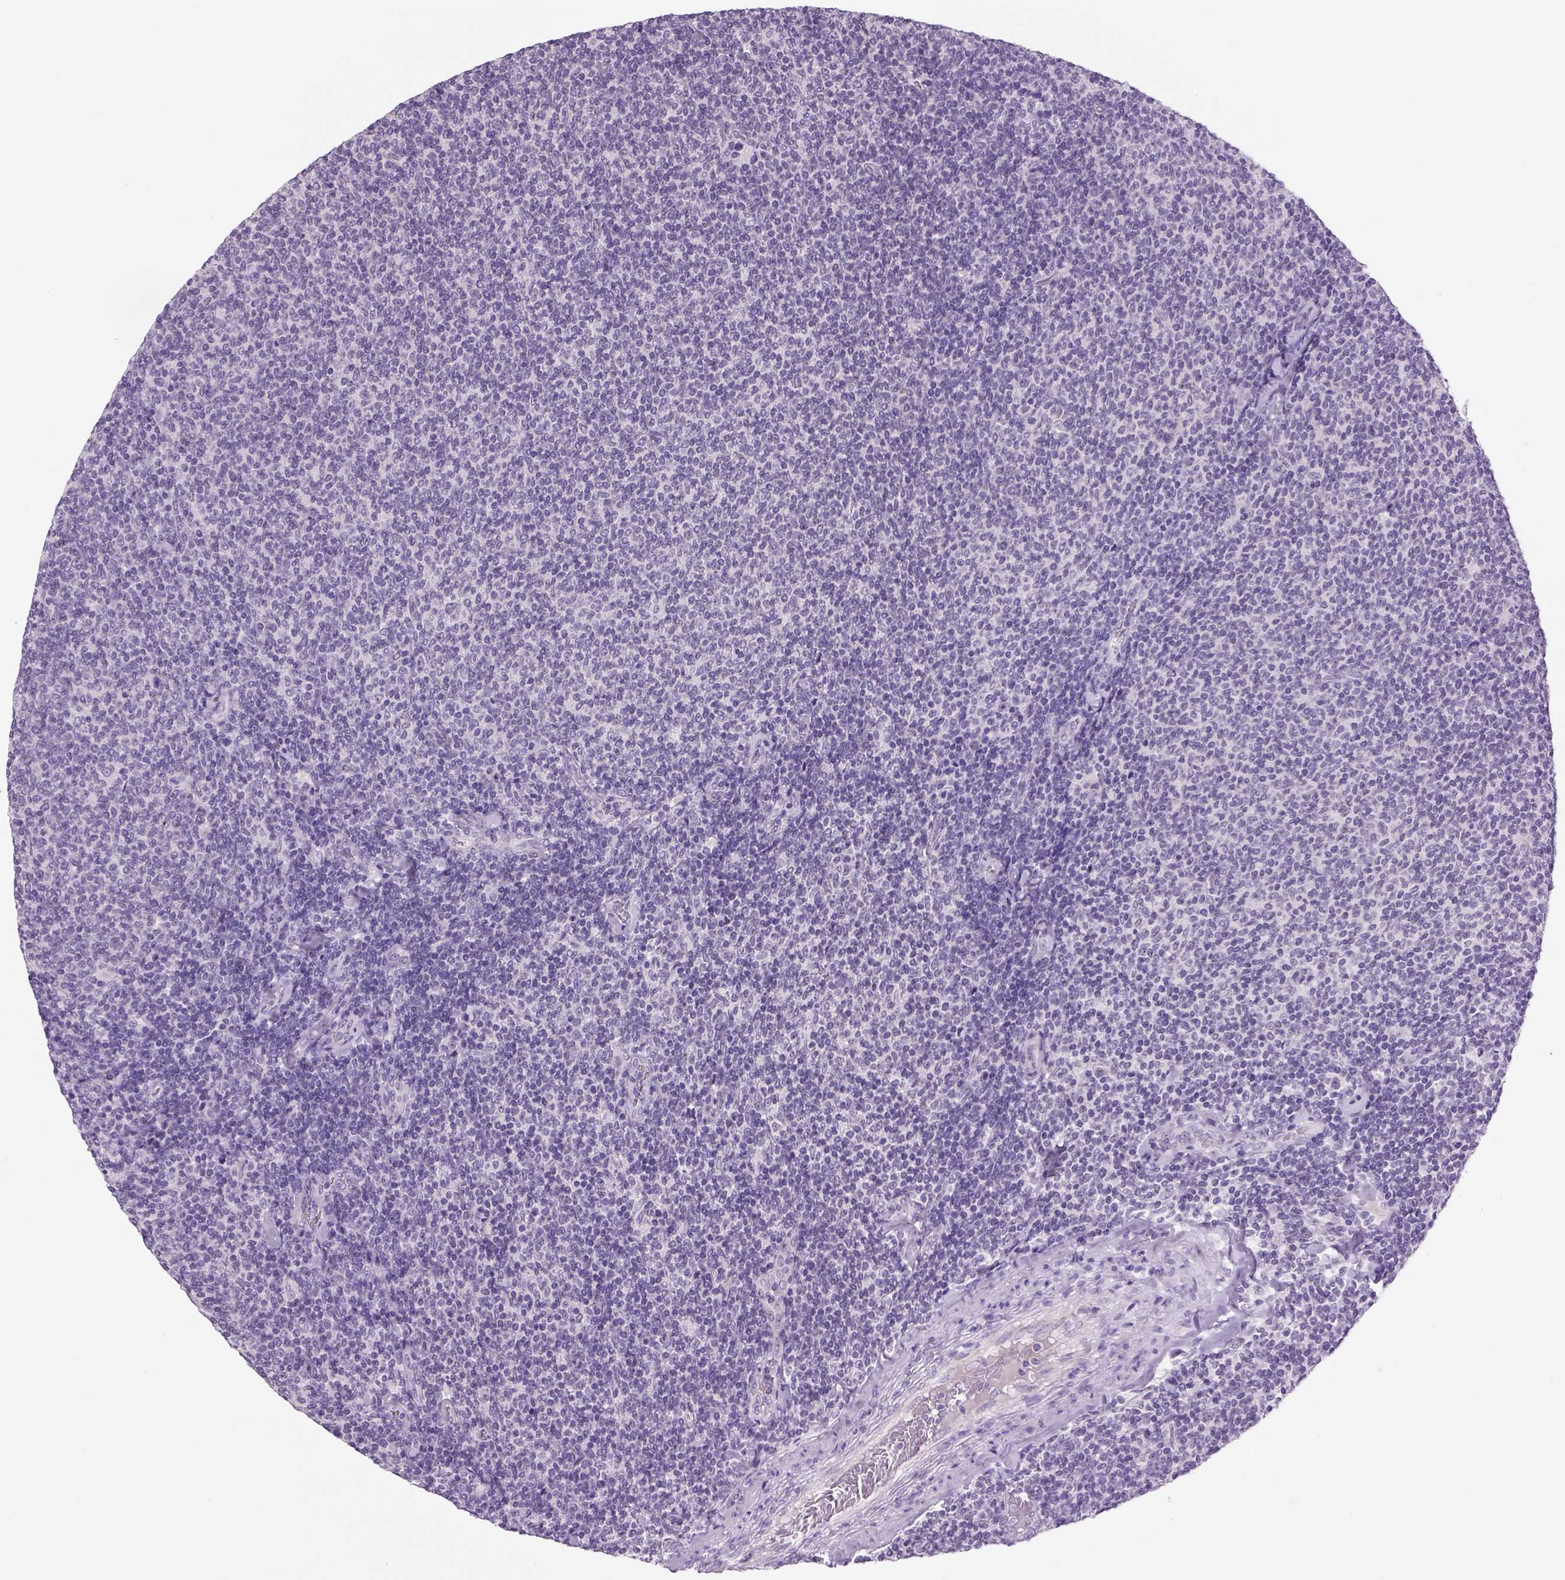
{"staining": {"intensity": "negative", "quantity": "none", "location": "none"}, "tissue": "lymphoma", "cell_type": "Tumor cells", "image_type": "cancer", "snomed": [{"axis": "morphology", "description": "Malignant lymphoma, non-Hodgkin's type, Low grade"}, {"axis": "topography", "description": "Lymph node"}], "caption": "Immunohistochemical staining of lymphoma exhibits no significant positivity in tumor cells.", "gene": "DBH", "patient": {"sex": "male", "age": 52}}